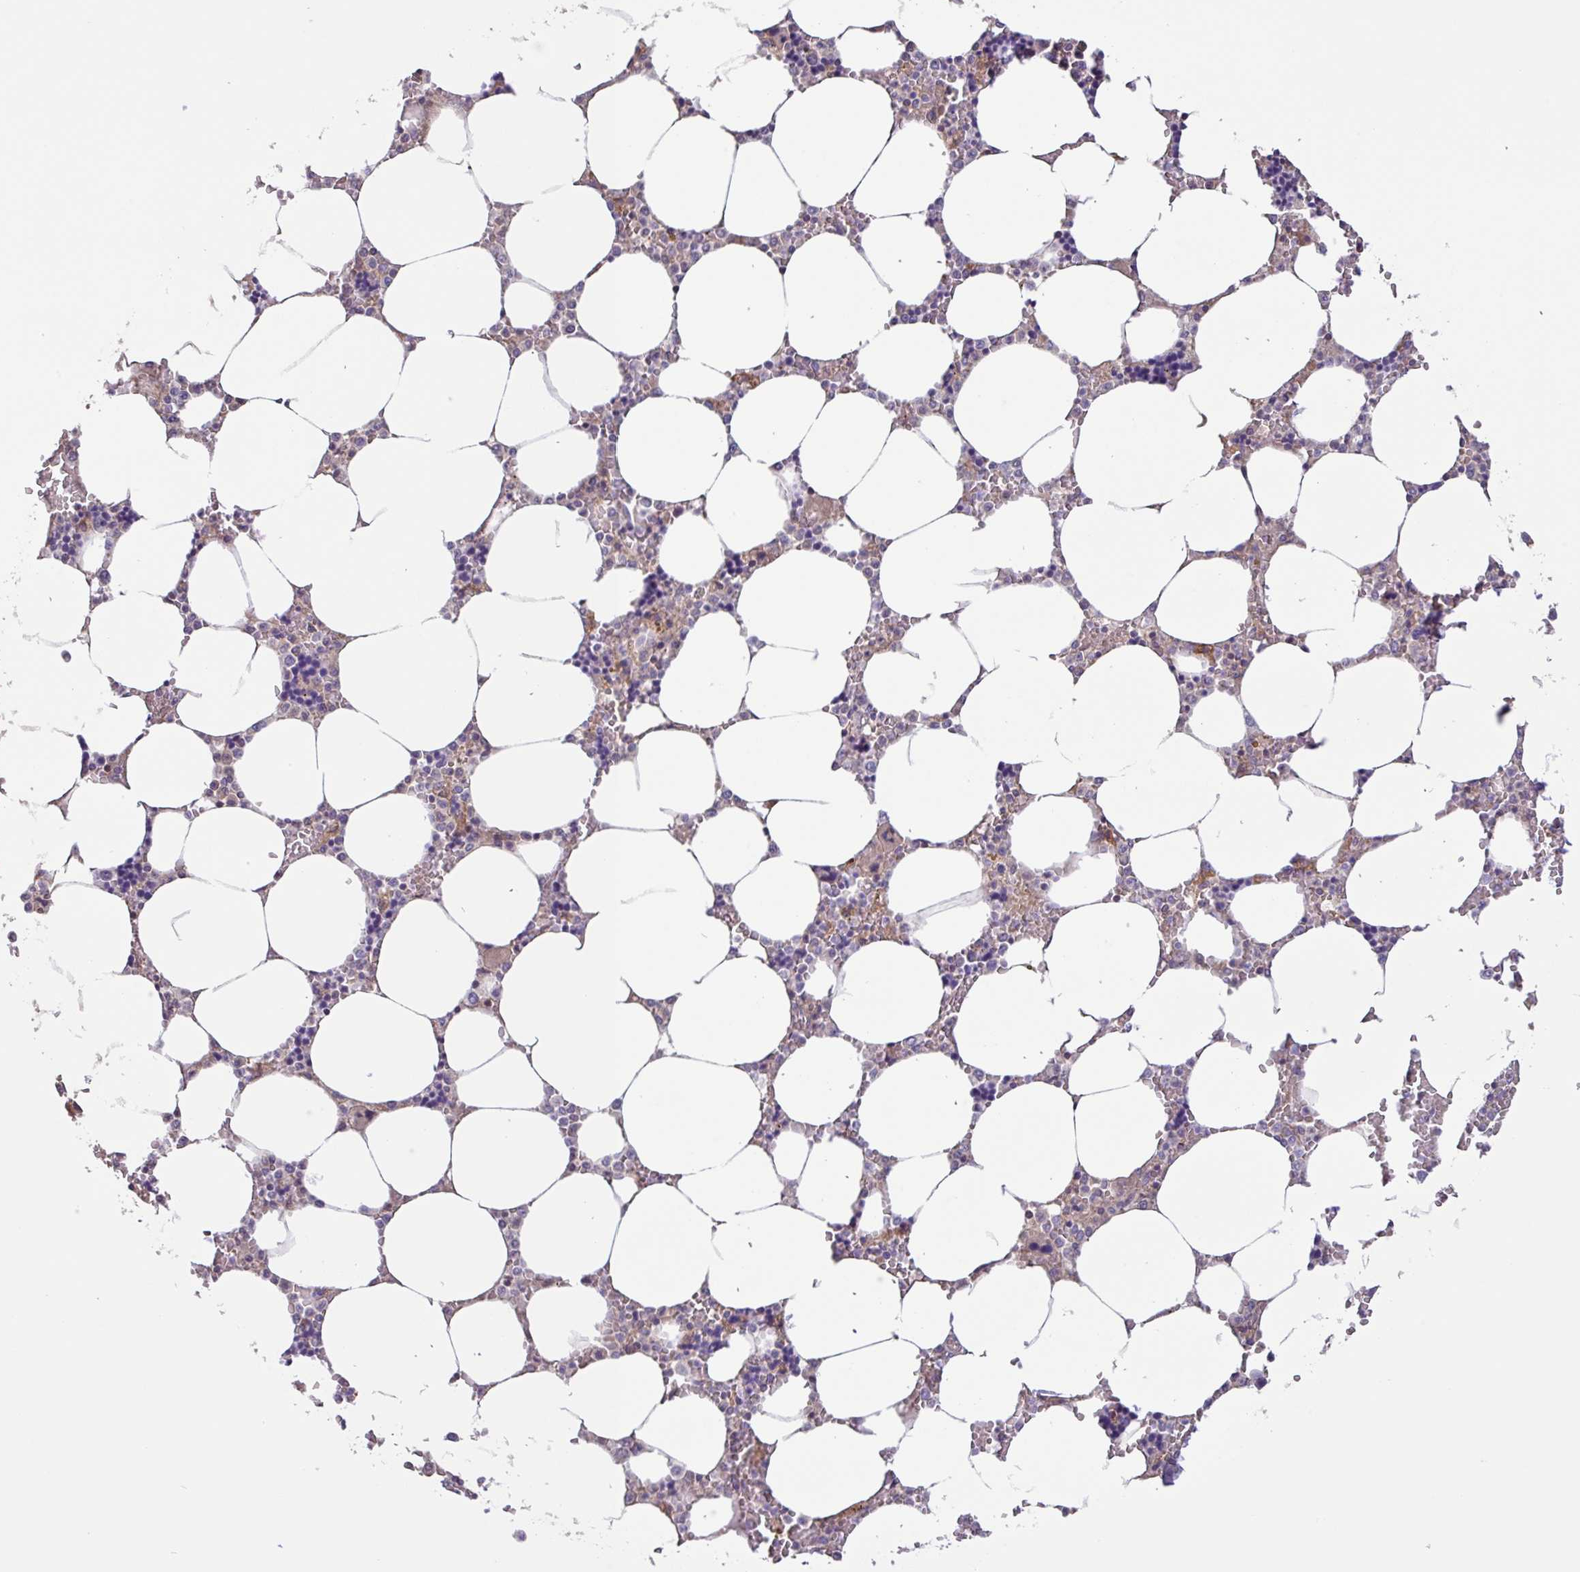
{"staining": {"intensity": "negative", "quantity": "none", "location": "none"}, "tissue": "bone marrow", "cell_type": "Hematopoietic cells", "image_type": "normal", "snomed": [{"axis": "morphology", "description": "Normal tissue, NOS"}, {"axis": "topography", "description": "Bone marrow"}], "caption": "This is a image of IHC staining of normal bone marrow, which shows no positivity in hematopoietic cells.", "gene": "SFTPB", "patient": {"sex": "male", "age": 64}}